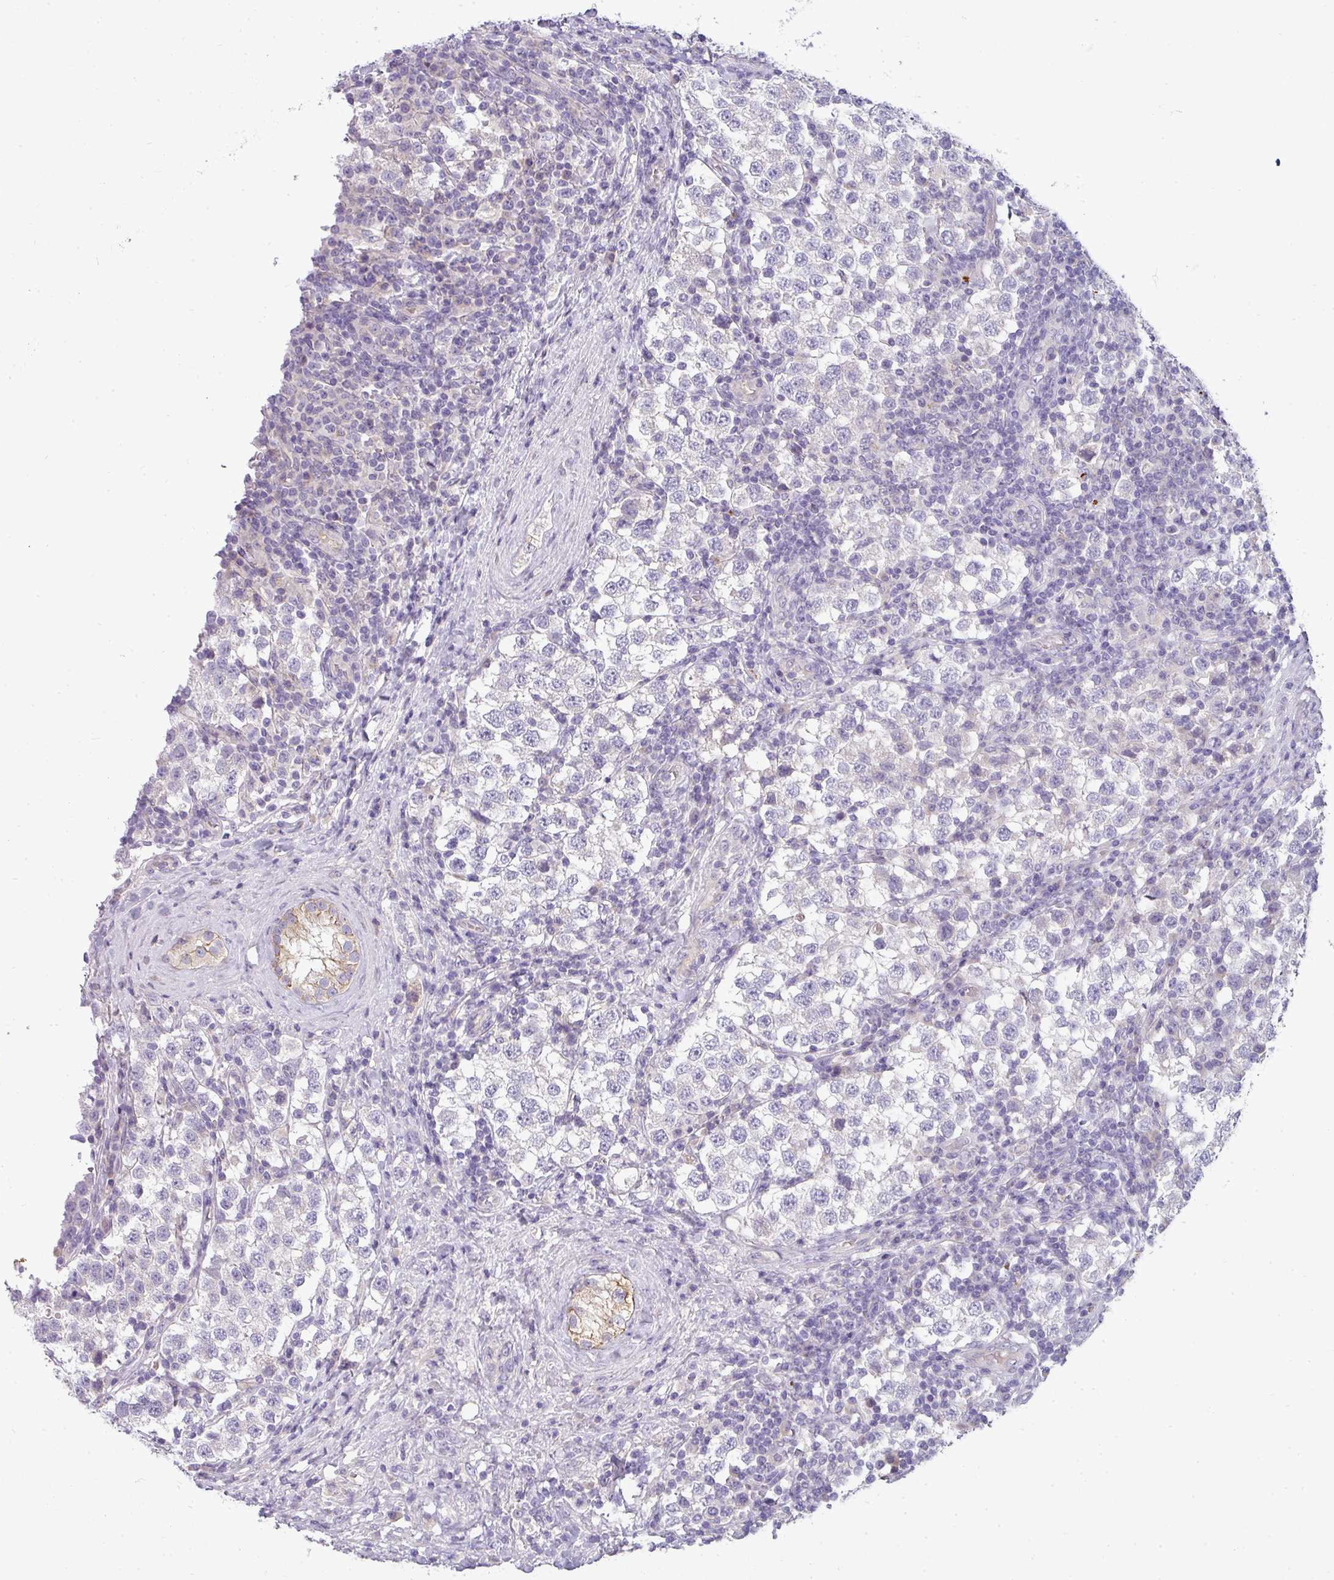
{"staining": {"intensity": "negative", "quantity": "none", "location": "none"}, "tissue": "testis cancer", "cell_type": "Tumor cells", "image_type": "cancer", "snomed": [{"axis": "morphology", "description": "Seminoma, NOS"}, {"axis": "topography", "description": "Testis"}], "caption": "Immunohistochemical staining of testis cancer (seminoma) displays no significant expression in tumor cells.", "gene": "ASXL3", "patient": {"sex": "male", "age": 34}}